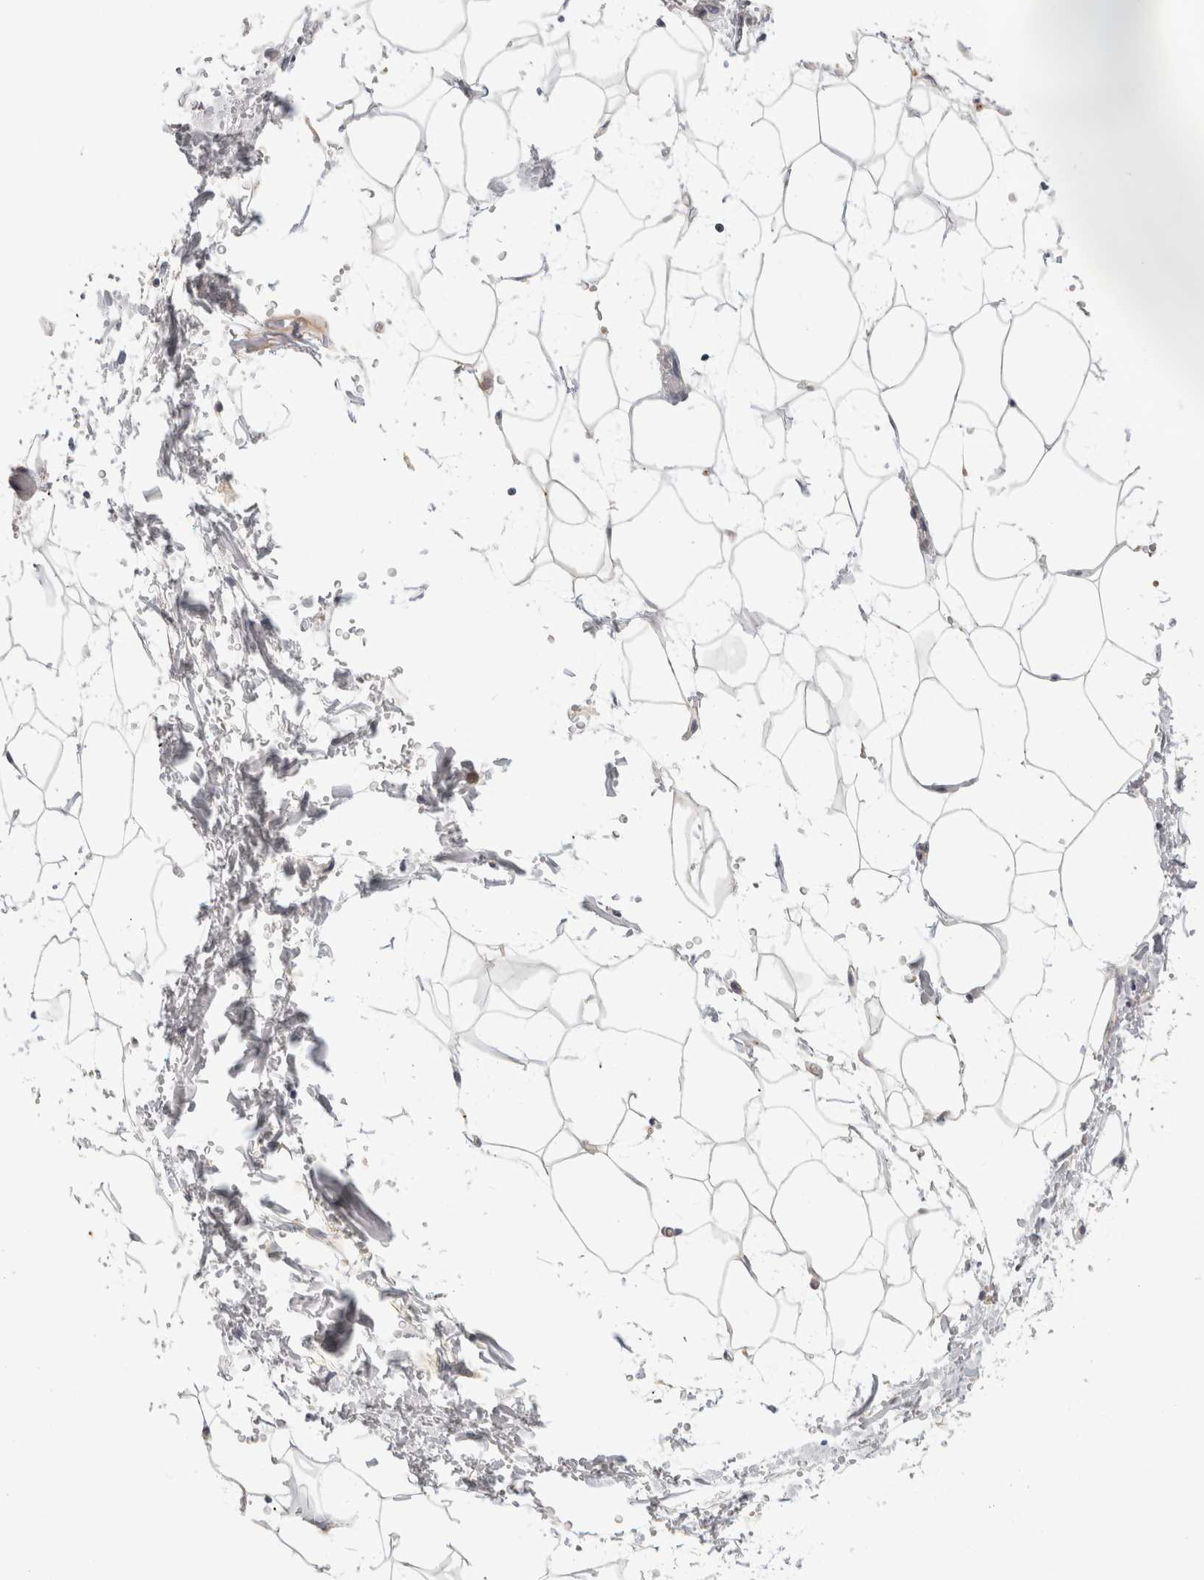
{"staining": {"intensity": "negative", "quantity": "none", "location": "none"}, "tissue": "adipose tissue", "cell_type": "Adipocytes", "image_type": "normal", "snomed": [{"axis": "morphology", "description": "Normal tissue, NOS"}, {"axis": "topography", "description": "Soft tissue"}], "caption": "Immunohistochemistry photomicrograph of benign adipose tissue stained for a protein (brown), which exhibits no staining in adipocytes.", "gene": "AFP", "patient": {"sex": "male", "age": 72}}